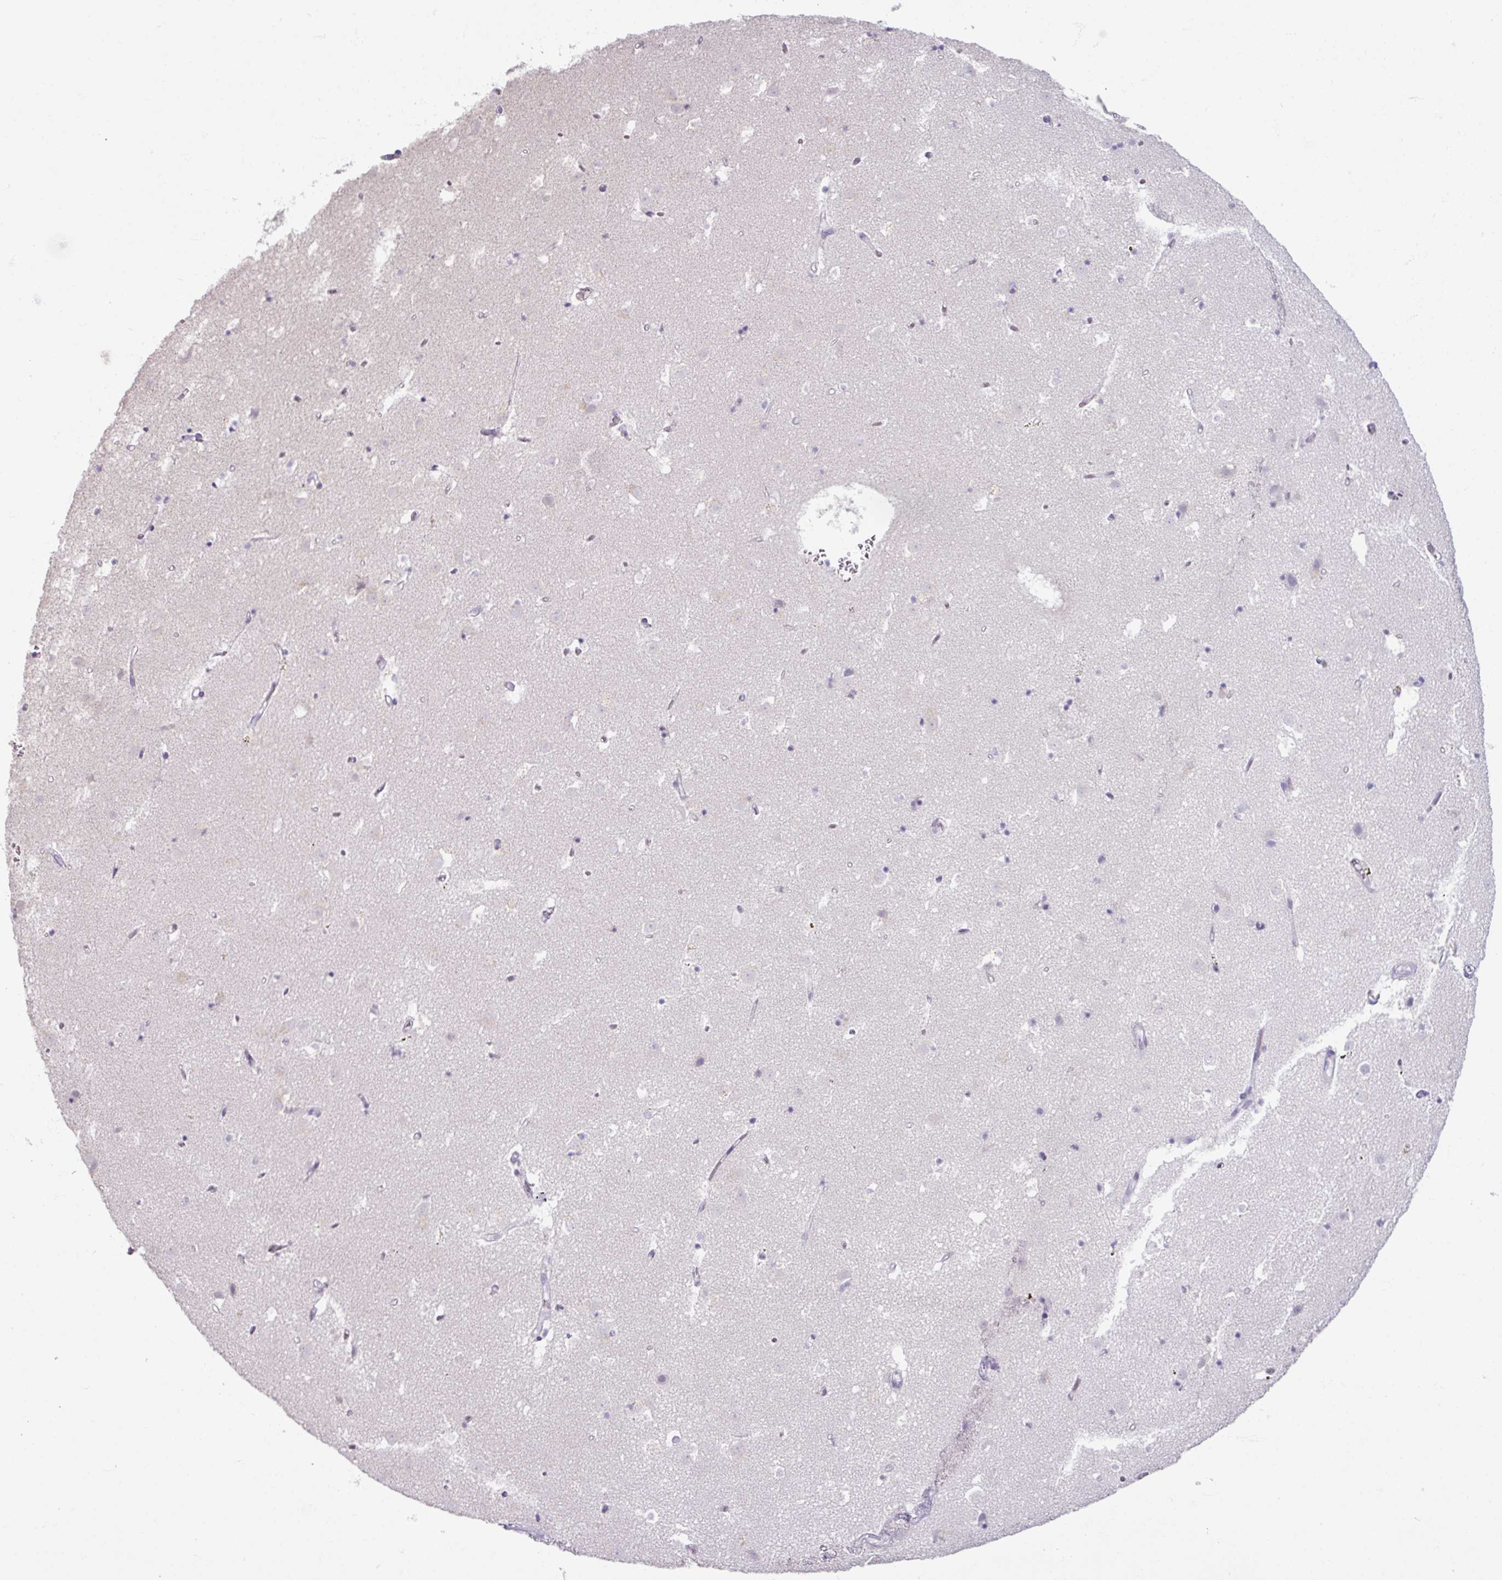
{"staining": {"intensity": "negative", "quantity": "none", "location": "none"}, "tissue": "caudate", "cell_type": "Glial cells", "image_type": "normal", "snomed": [{"axis": "morphology", "description": "Normal tissue, NOS"}, {"axis": "topography", "description": "Lateral ventricle wall"}], "caption": "Caudate was stained to show a protein in brown. There is no significant positivity in glial cells.", "gene": "SLC27A5", "patient": {"sex": "male", "age": 58}}